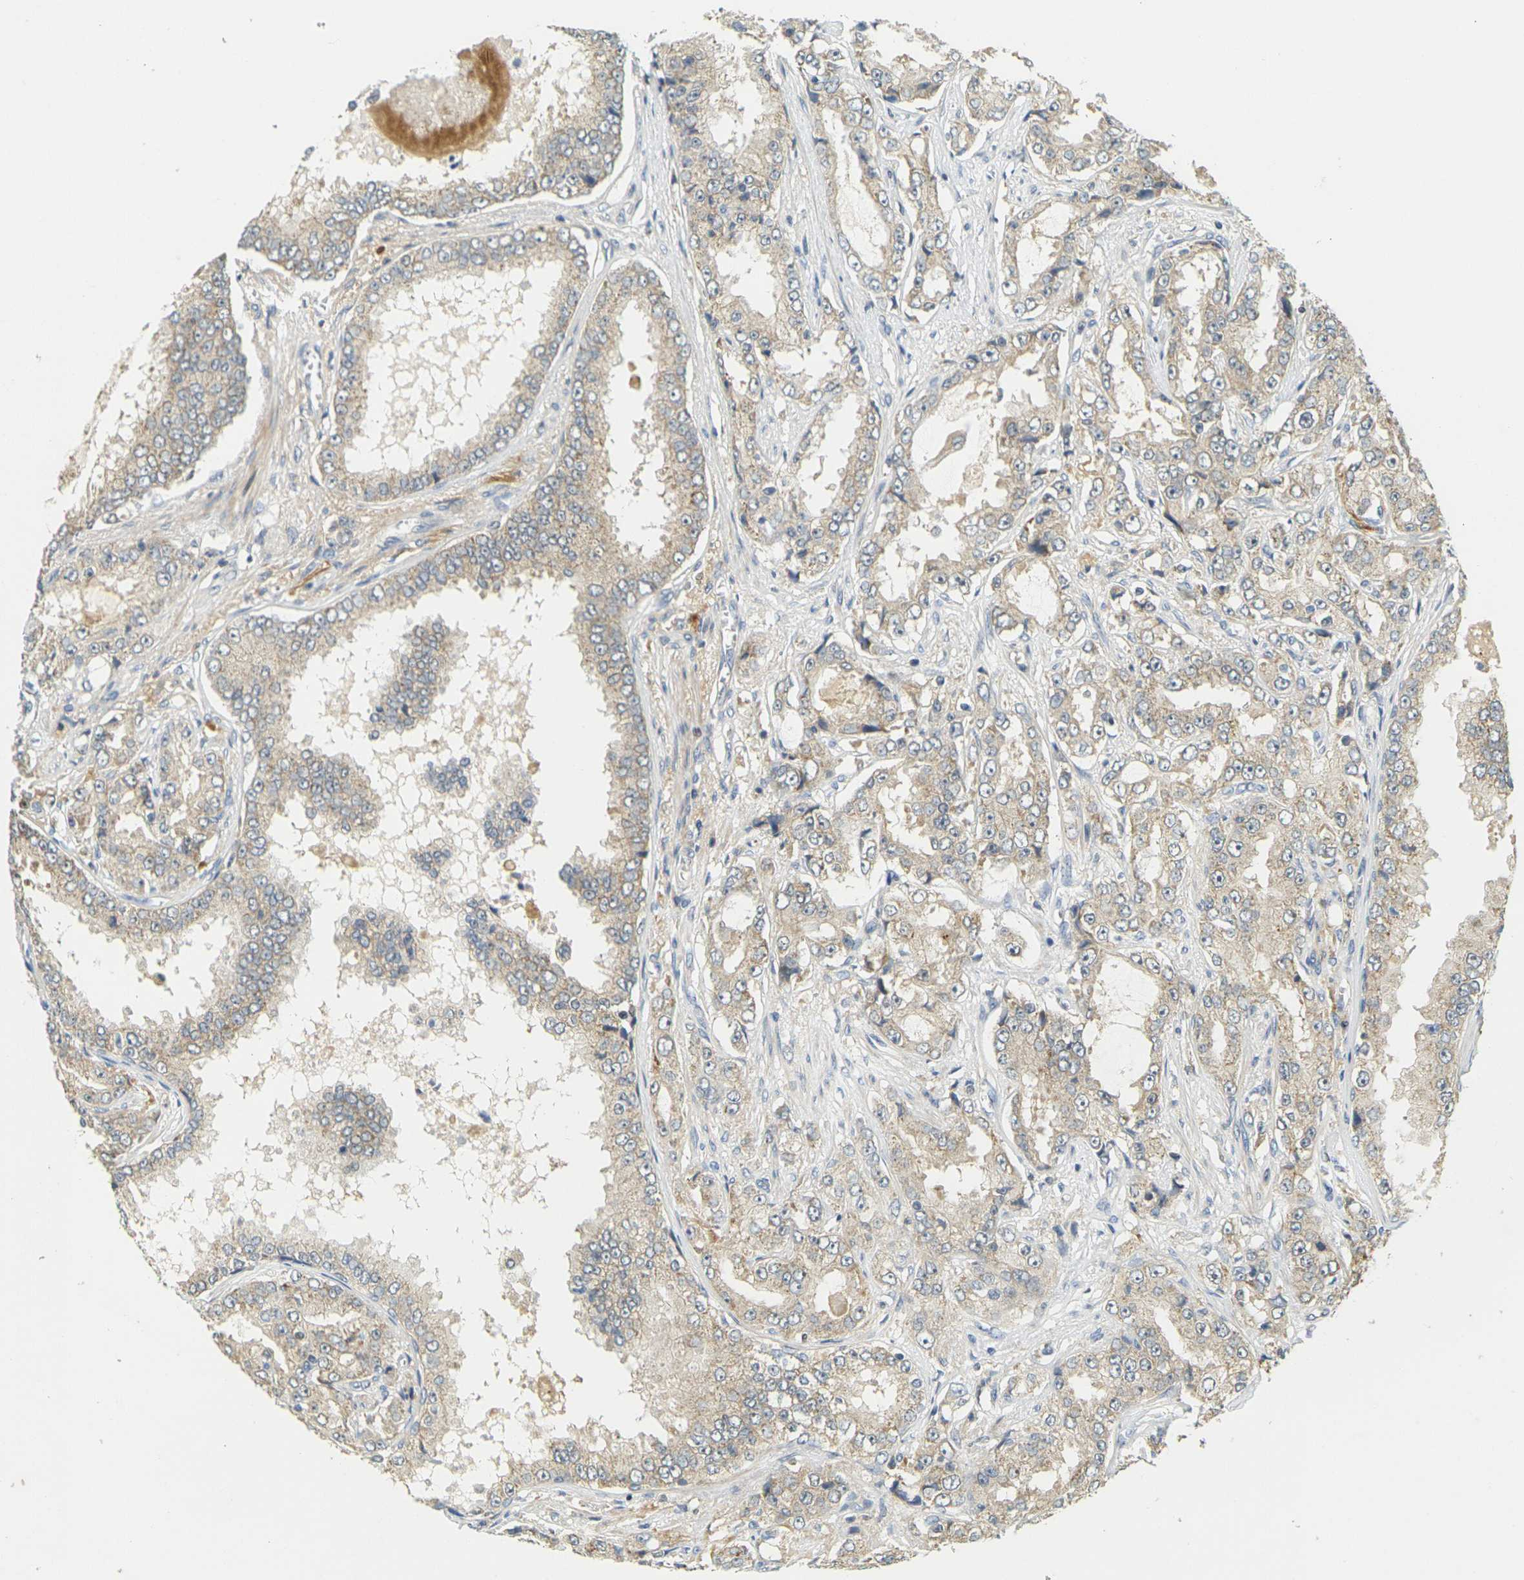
{"staining": {"intensity": "moderate", "quantity": ">75%", "location": "cytoplasmic/membranous"}, "tissue": "prostate cancer", "cell_type": "Tumor cells", "image_type": "cancer", "snomed": [{"axis": "morphology", "description": "Adenocarcinoma, High grade"}, {"axis": "topography", "description": "Prostate"}], "caption": "High-grade adenocarcinoma (prostate) stained for a protein shows moderate cytoplasmic/membranous positivity in tumor cells.", "gene": "KLHL8", "patient": {"sex": "male", "age": 73}}